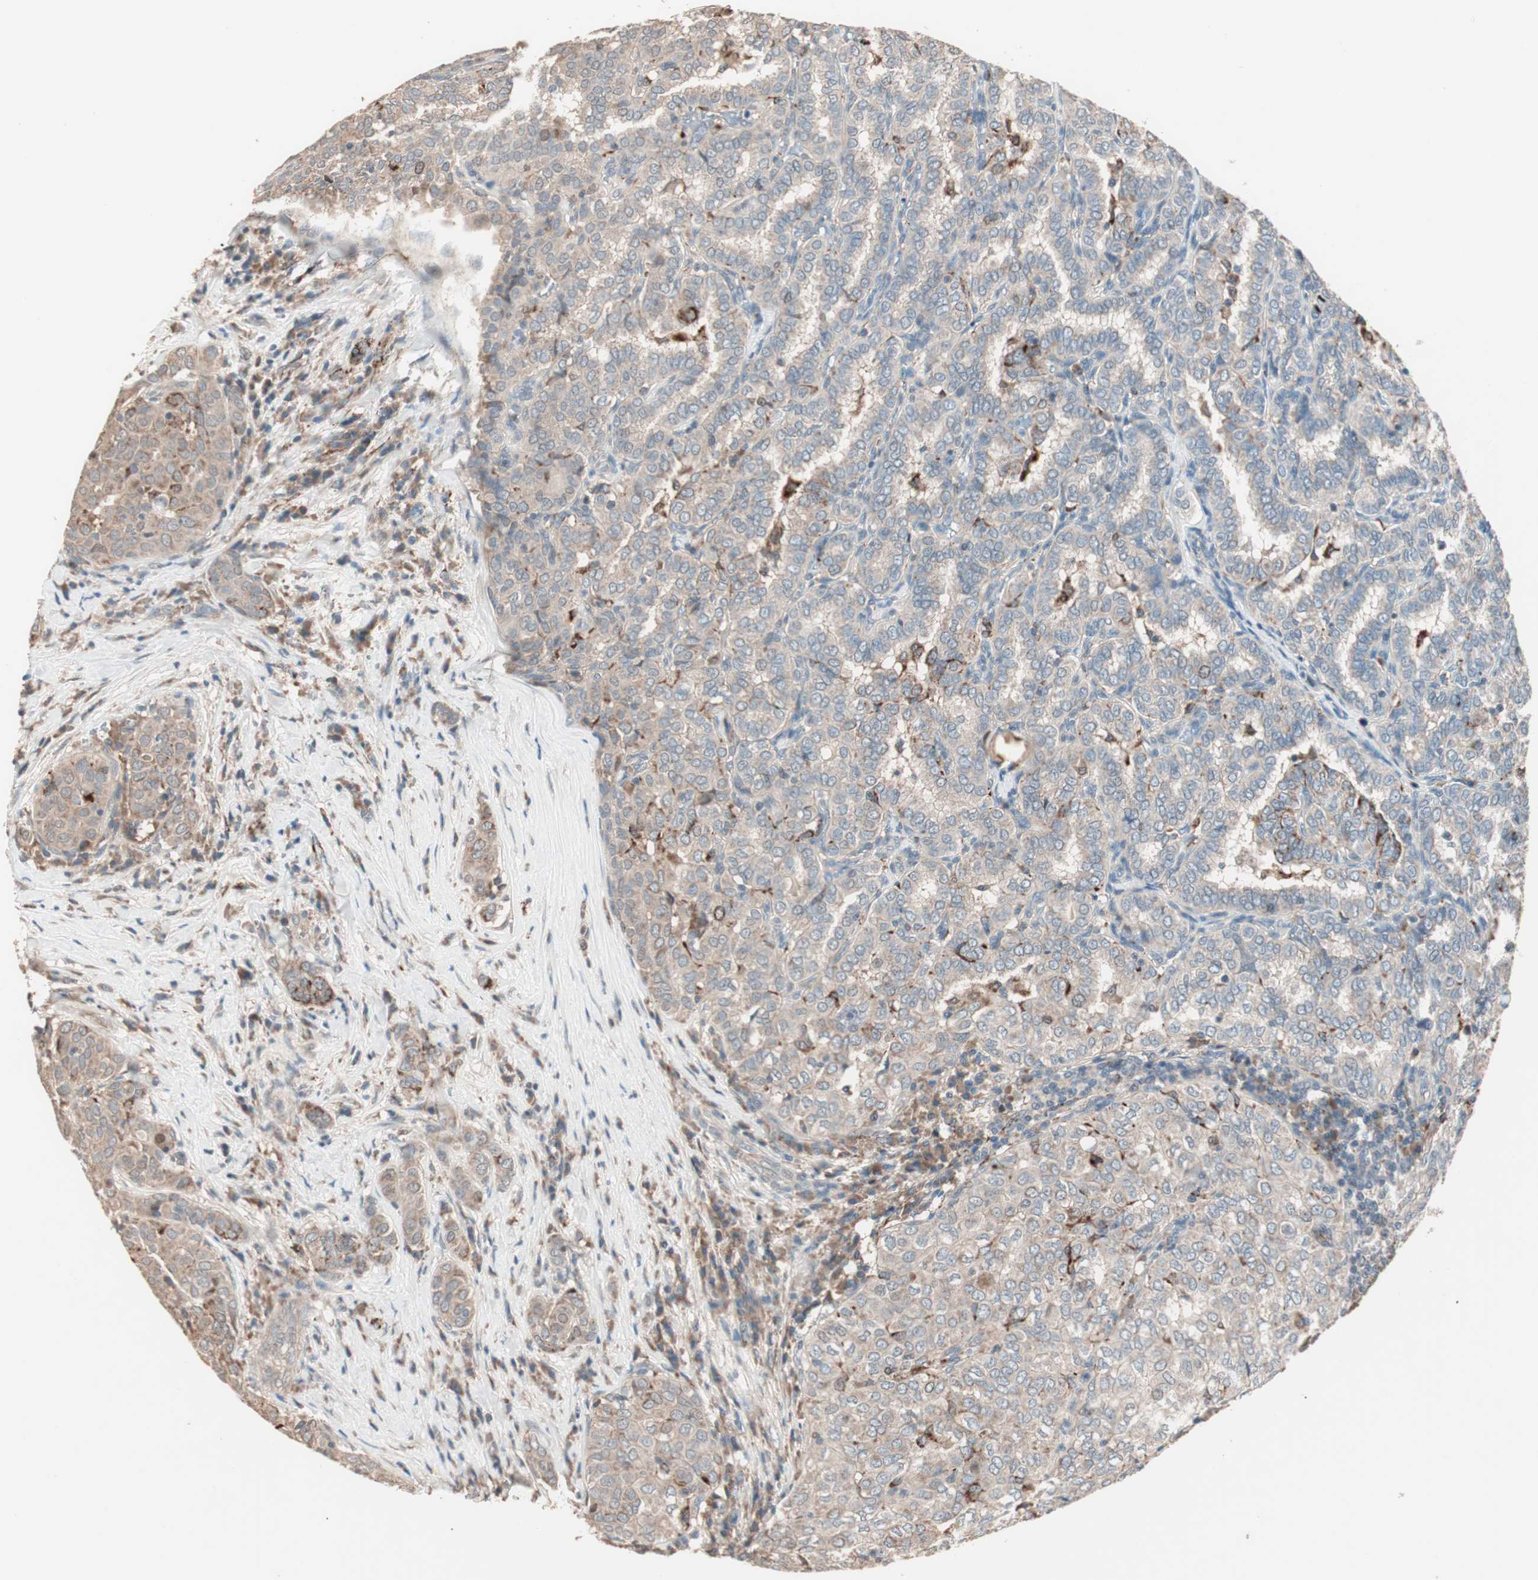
{"staining": {"intensity": "weak", "quantity": ">75%", "location": "cytoplasmic/membranous"}, "tissue": "thyroid cancer", "cell_type": "Tumor cells", "image_type": "cancer", "snomed": [{"axis": "morphology", "description": "Papillary adenocarcinoma, NOS"}, {"axis": "topography", "description": "Thyroid gland"}], "caption": "About >75% of tumor cells in thyroid cancer reveal weak cytoplasmic/membranous protein positivity as visualized by brown immunohistochemical staining.", "gene": "NFRKB", "patient": {"sex": "female", "age": 30}}